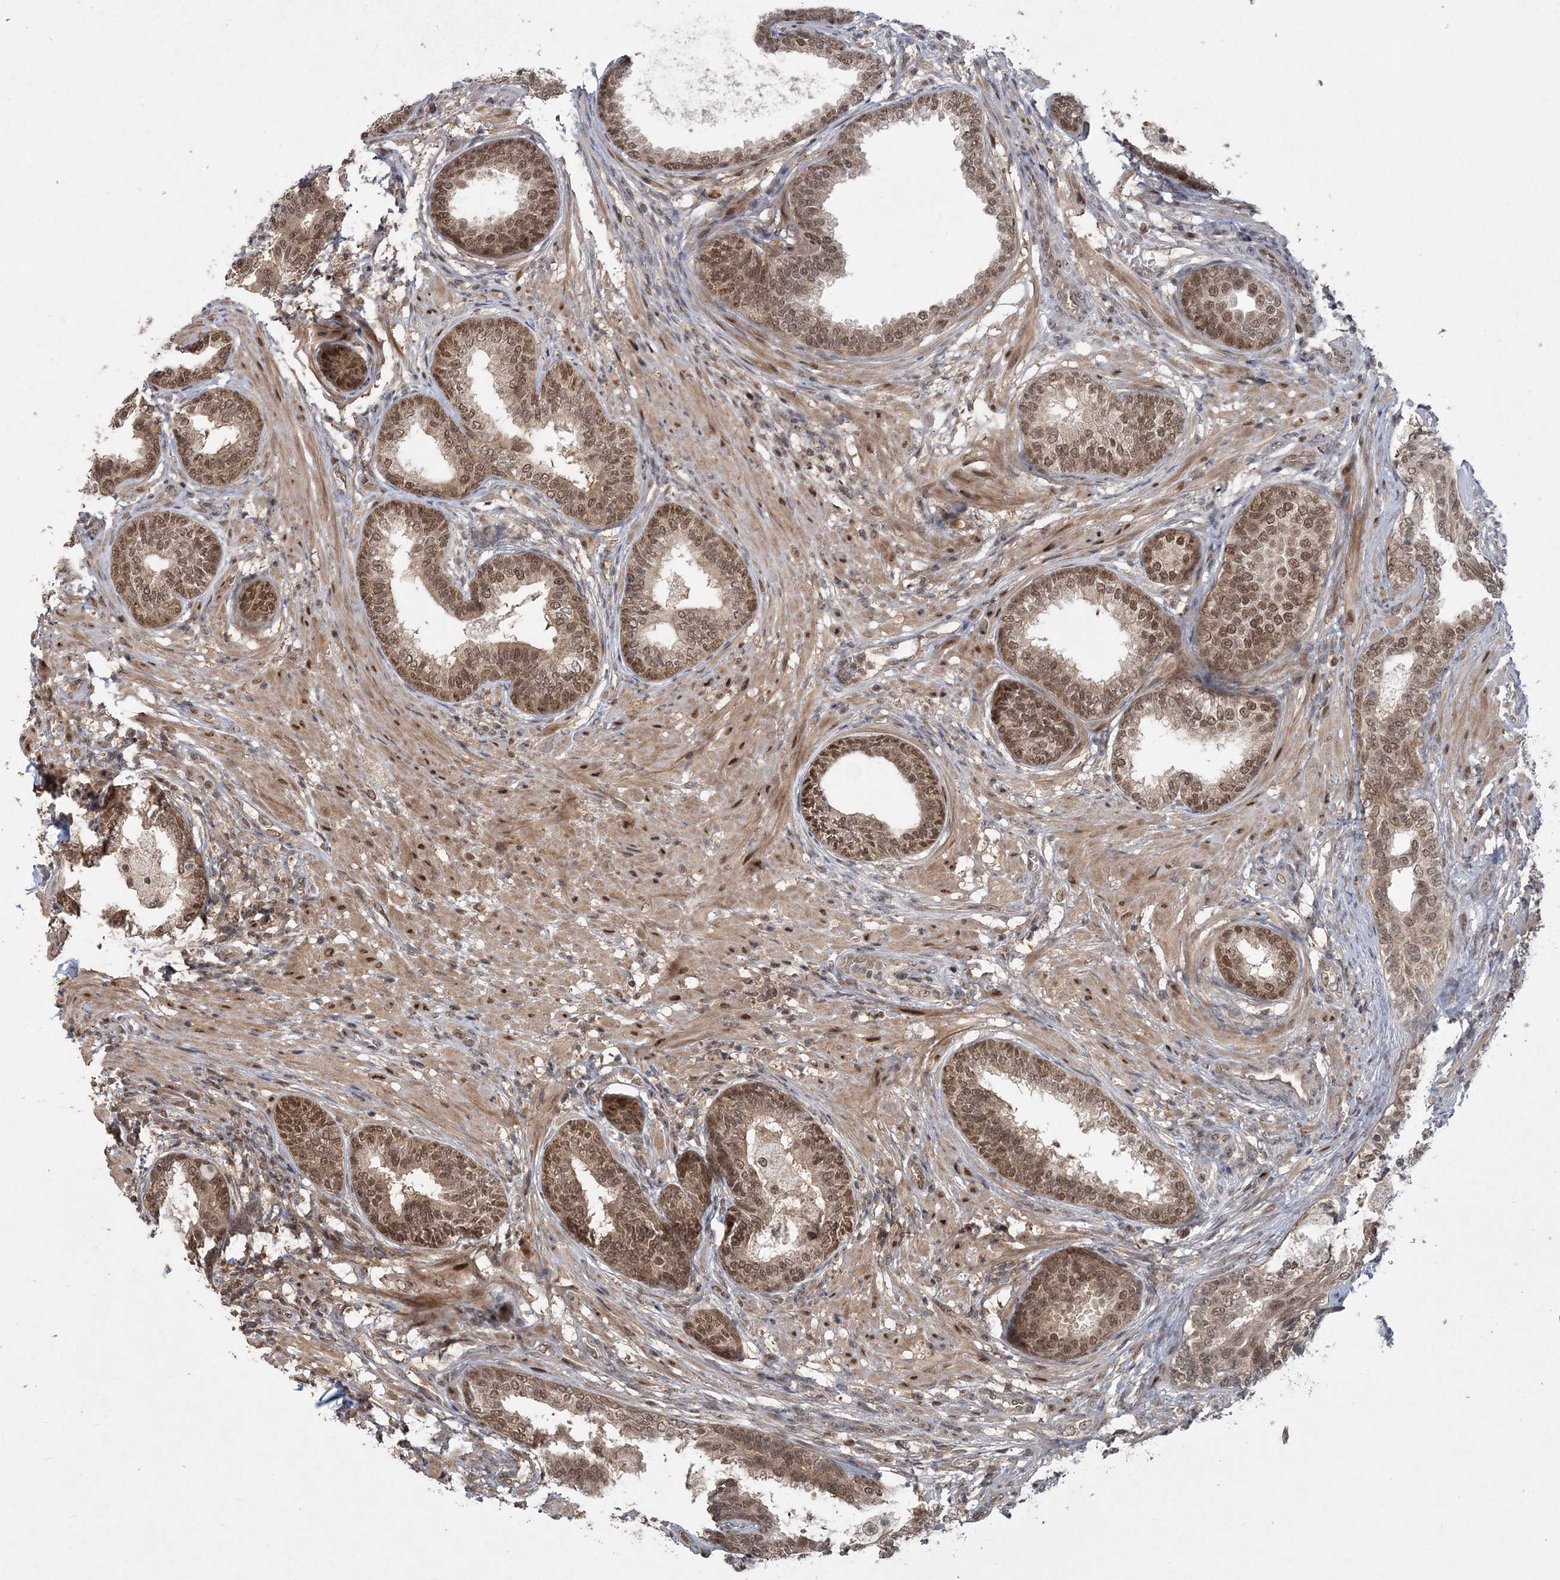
{"staining": {"intensity": "moderate", "quantity": ">75%", "location": "nuclear"}, "tissue": "prostate", "cell_type": "Glandular cells", "image_type": "normal", "snomed": [{"axis": "morphology", "description": "Normal tissue, NOS"}, {"axis": "topography", "description": "Prostate"}], "caption": "DAB (3,3'-diaminobenzidine) immunohistochemical staining of benign human prostate displays moderate nuclear protein staining in about >75% of glandular cells.", "gene": "COPS7B", "patient": {"sex": "male", "age": 76}}